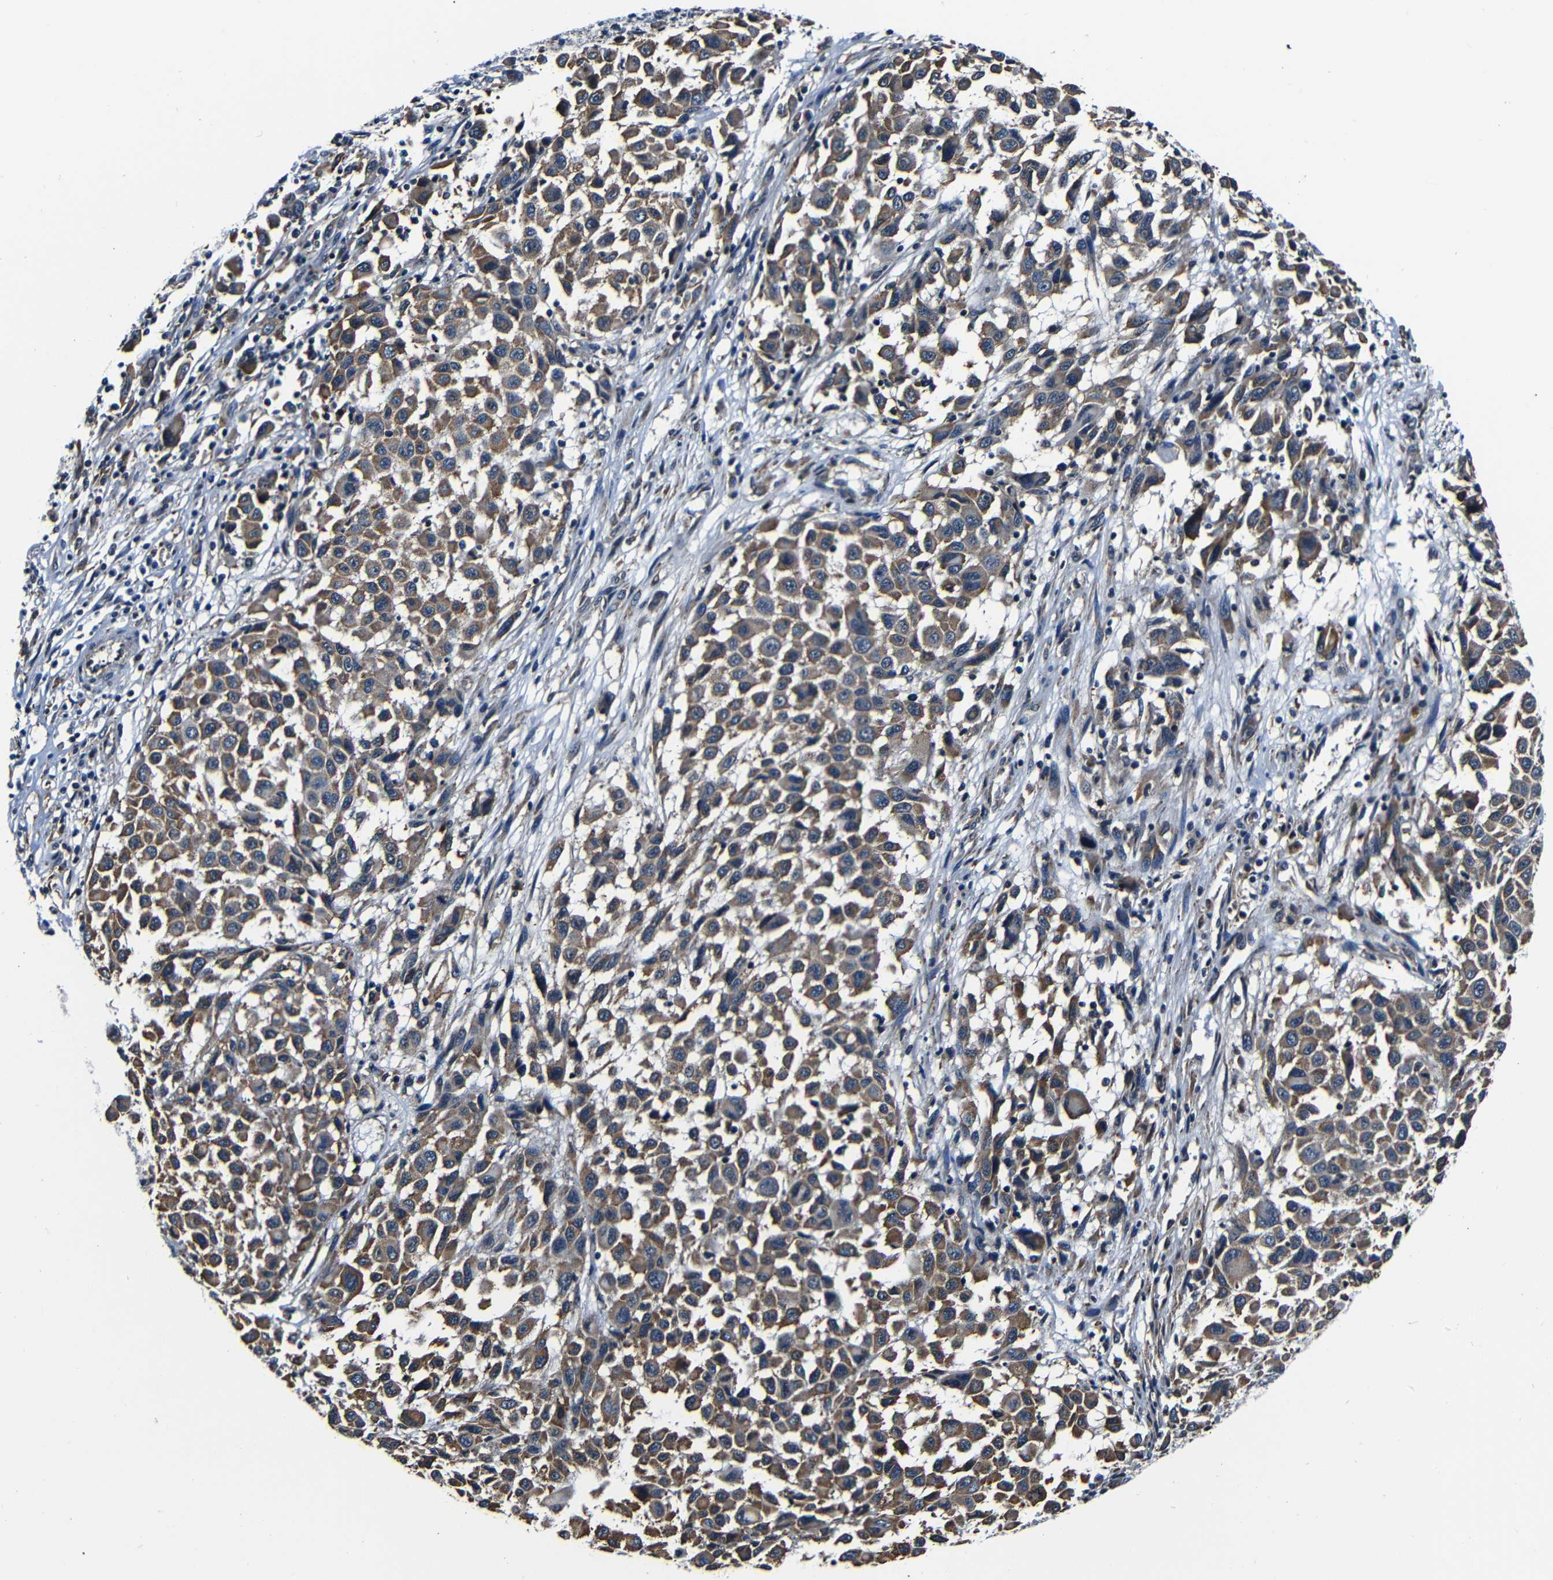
{"staining": {"intensity": "moderate", "quantity": ">75%", "location": "cytoplasmic/membranous"}, "tissue": "melanoma", "cell_type": "Tumor cells", "image_type": "cancer", "snomed": [{"axis": "morphology", "description": "Malignant melanoma, Metastatic site"}, {"axis": "topography", "description": "Lymph node"}], "caption": "This image demonstrates immunohistochemistry (IHC) staining of malignant melanoma (metastatic site), with medium moderate cytoplasmic/membranous positivity in approximately >75% of tumor cells.", "gene": "NCBP3", "patient": {"sex": "male", "age": 61}}